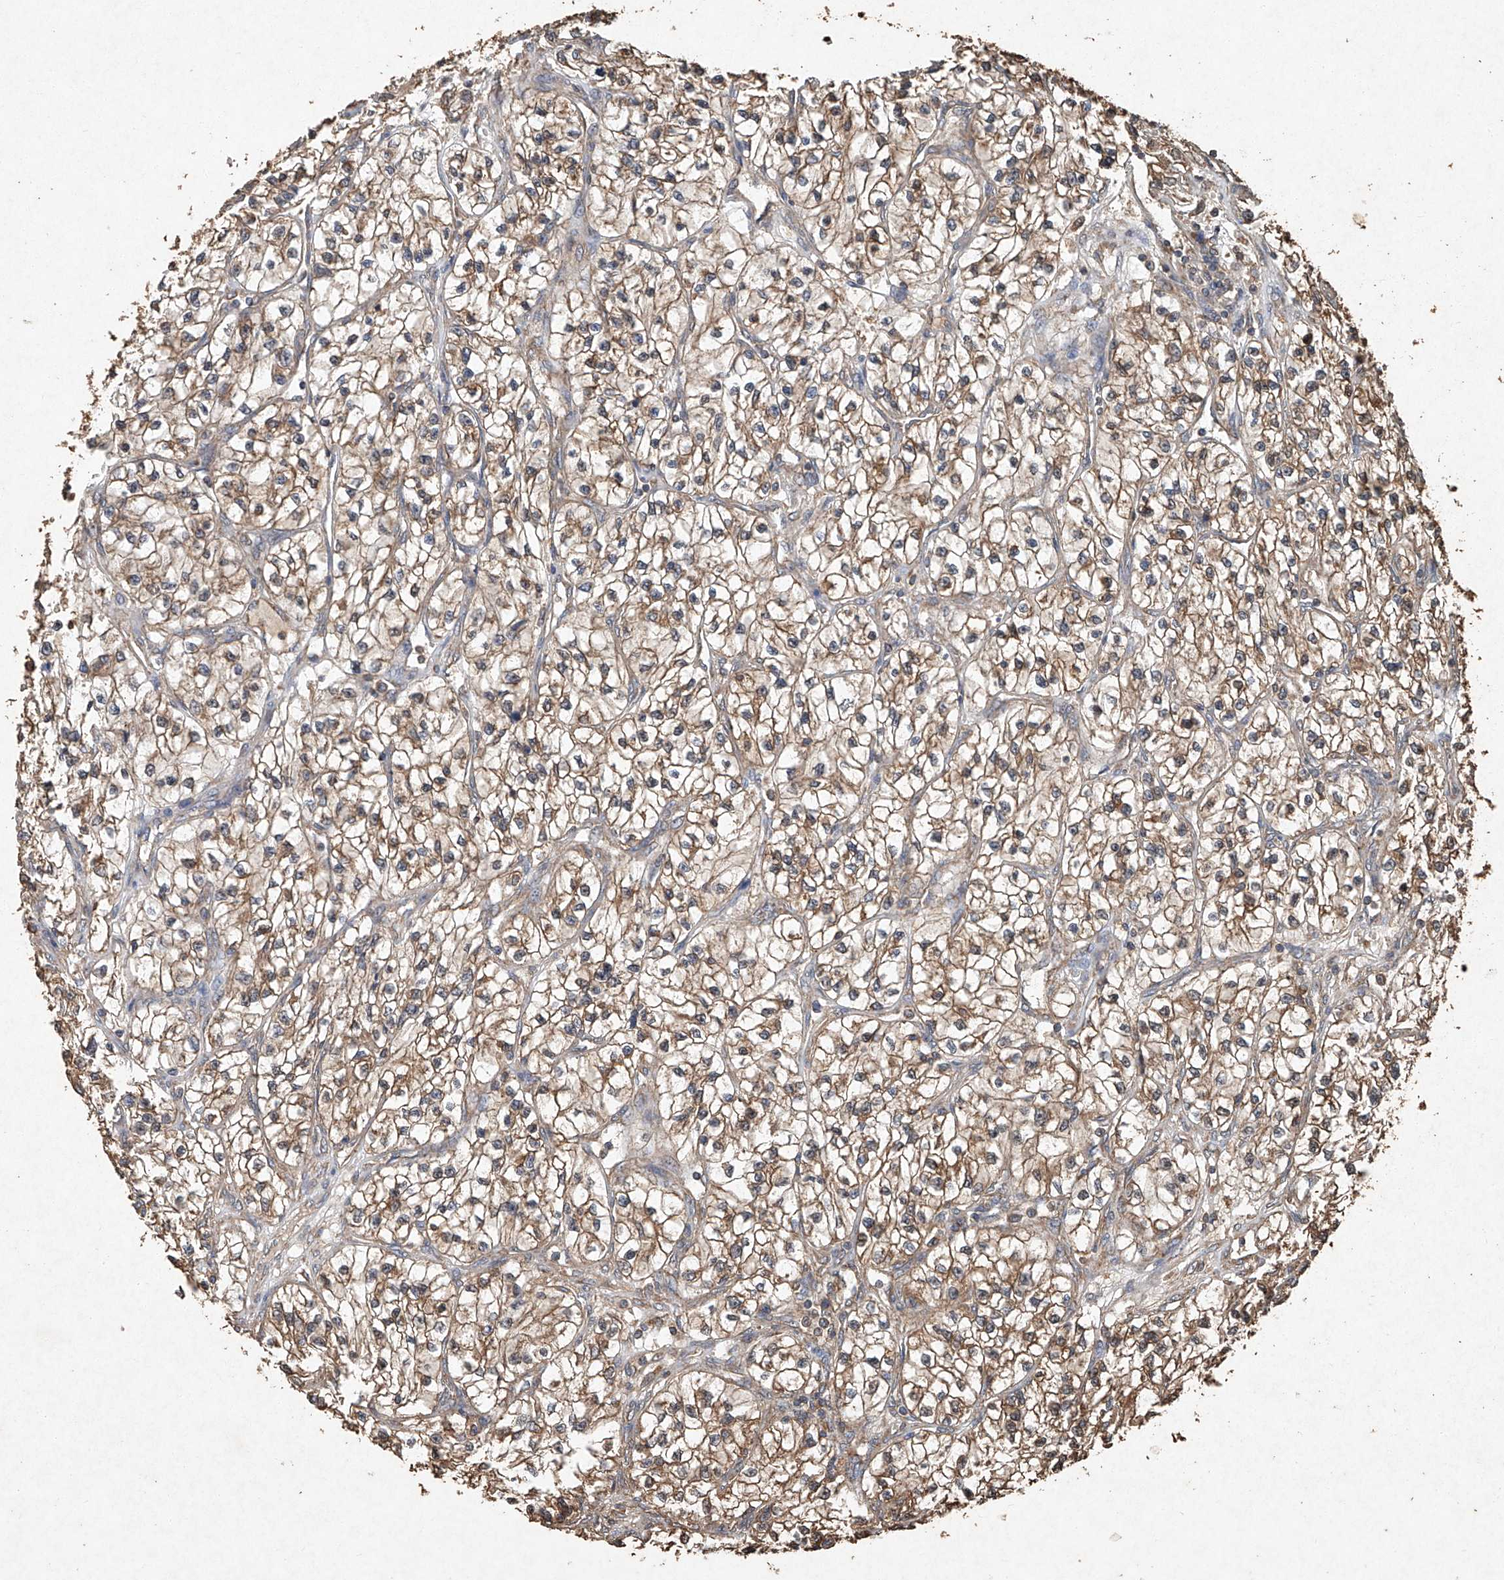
{"staining": {"intensity": "weak", "quantity": ">75%", "location": "cytoplasmic/membranous"}, "tissue": "renal cancer", "cell_type": "Tumor cells", "image_type": "cancer", "snomed": [{"axis": "morphology", "description": "Adenocarcinoma, NOS"}, {"axis": "topography", "description": "Kidney"}], "caption": "Human renal adenocarcinoma stained with a brown dye reveals weak cytoplasmic/membranous positive expression in approximately >75% of tumor cells.", "gene": "STK3", "patient": {"sex": "female", "age": 57}}